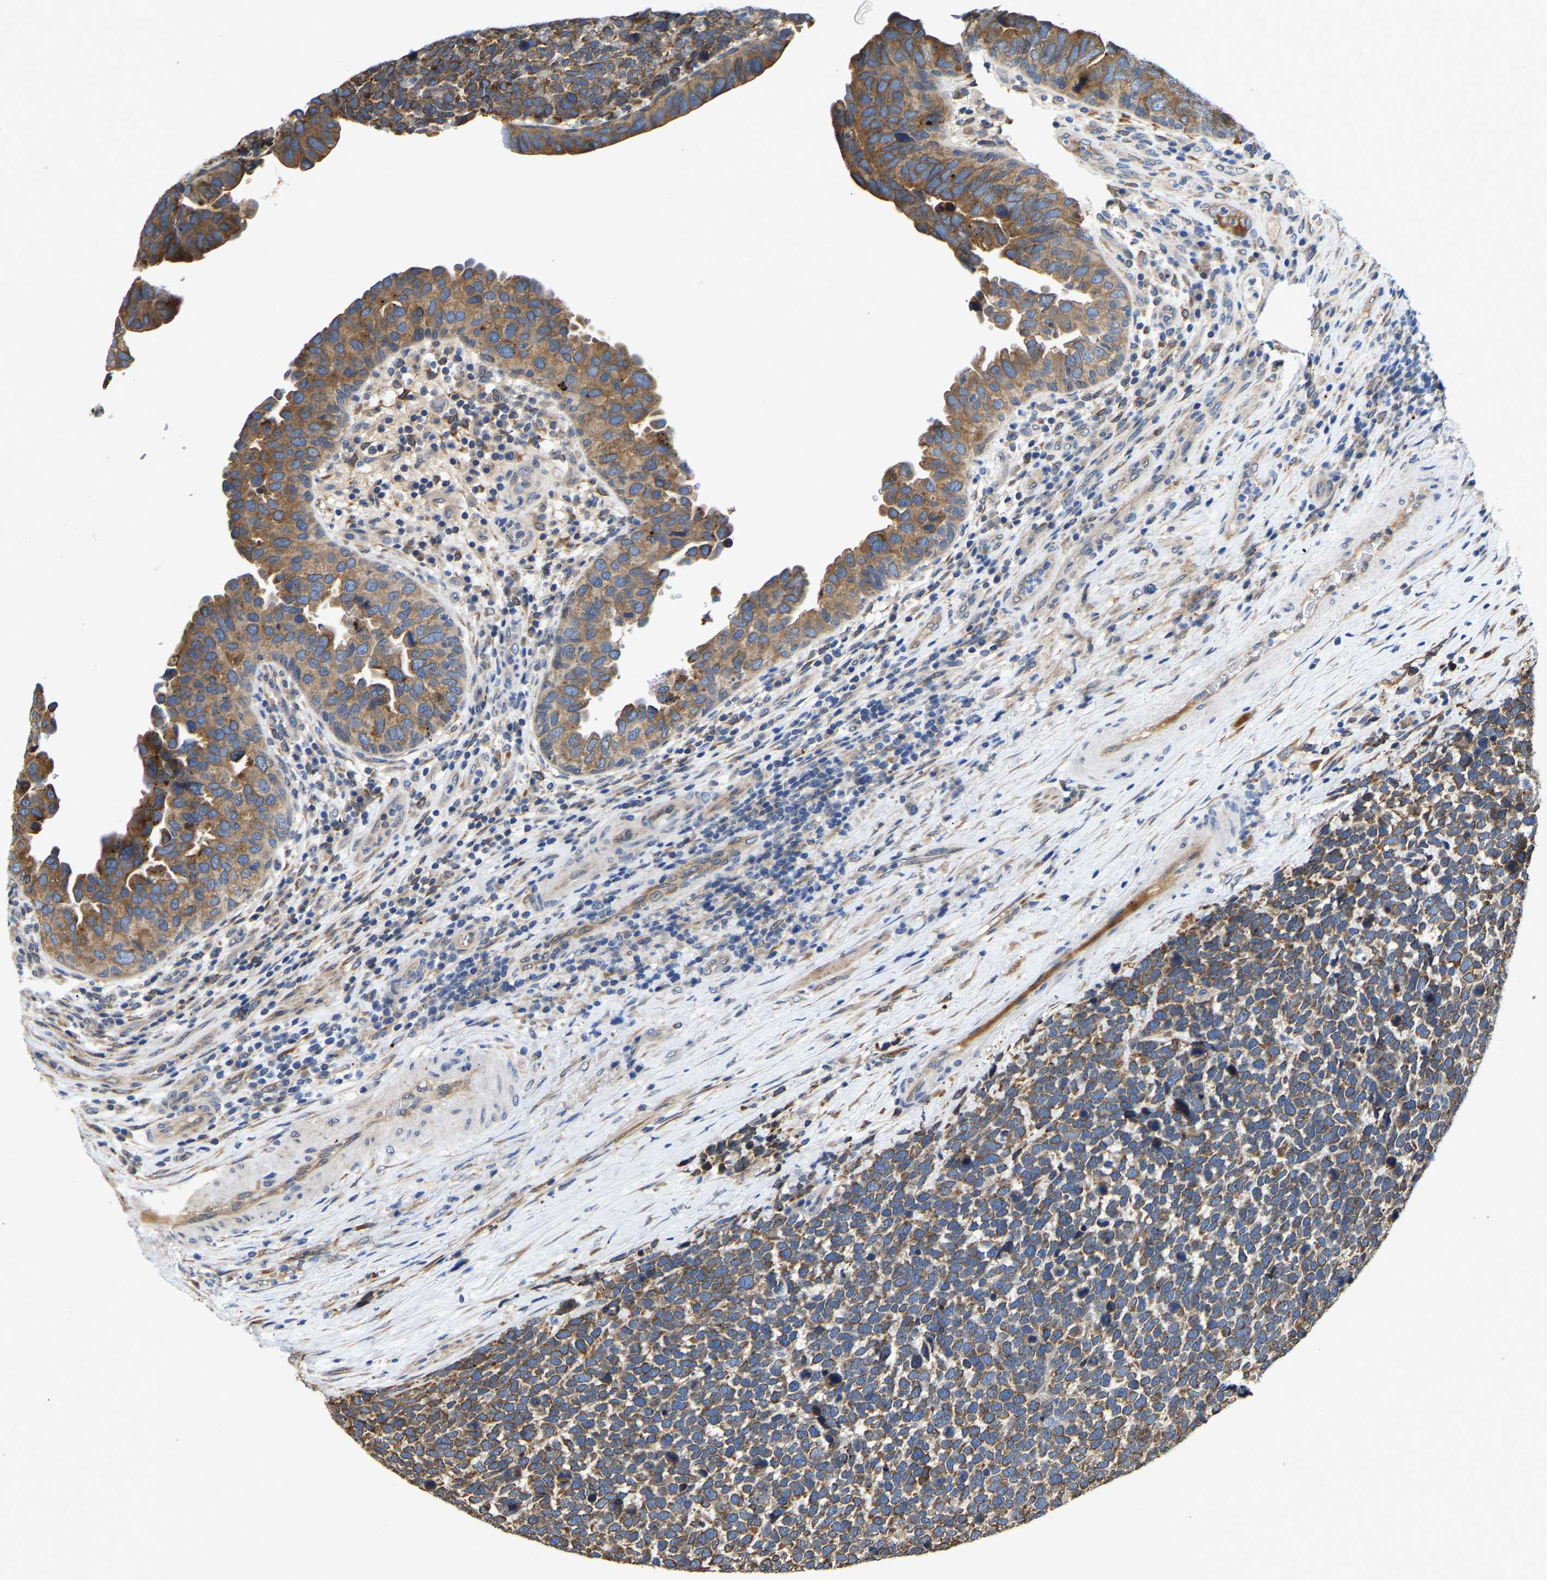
{"staining": {"intensity": "moderate", "quantity": ">75%", "location": "cytoplasmic/membranous"}, "tissue": "urothelial cancer", "cell_type": "Tumor cells", "image_type": "cancer", "snomed": [{"axis": "morphology", "description": "Urothelial carcinoma, High grade"}, {"axis": "topography", "description": "Urinary bladder"}], "caption": "This histopathology image displays urothelial cancer stained with immunohistochemistry (IHC) to label a protein in brown. The cytoplasmic/membranous of tumor cells show moderate positivity for the protein. Nuclei are counter-stained blue.", "gene": "ARL6IP5", "patient": {"sex": "female", "age": 82}}